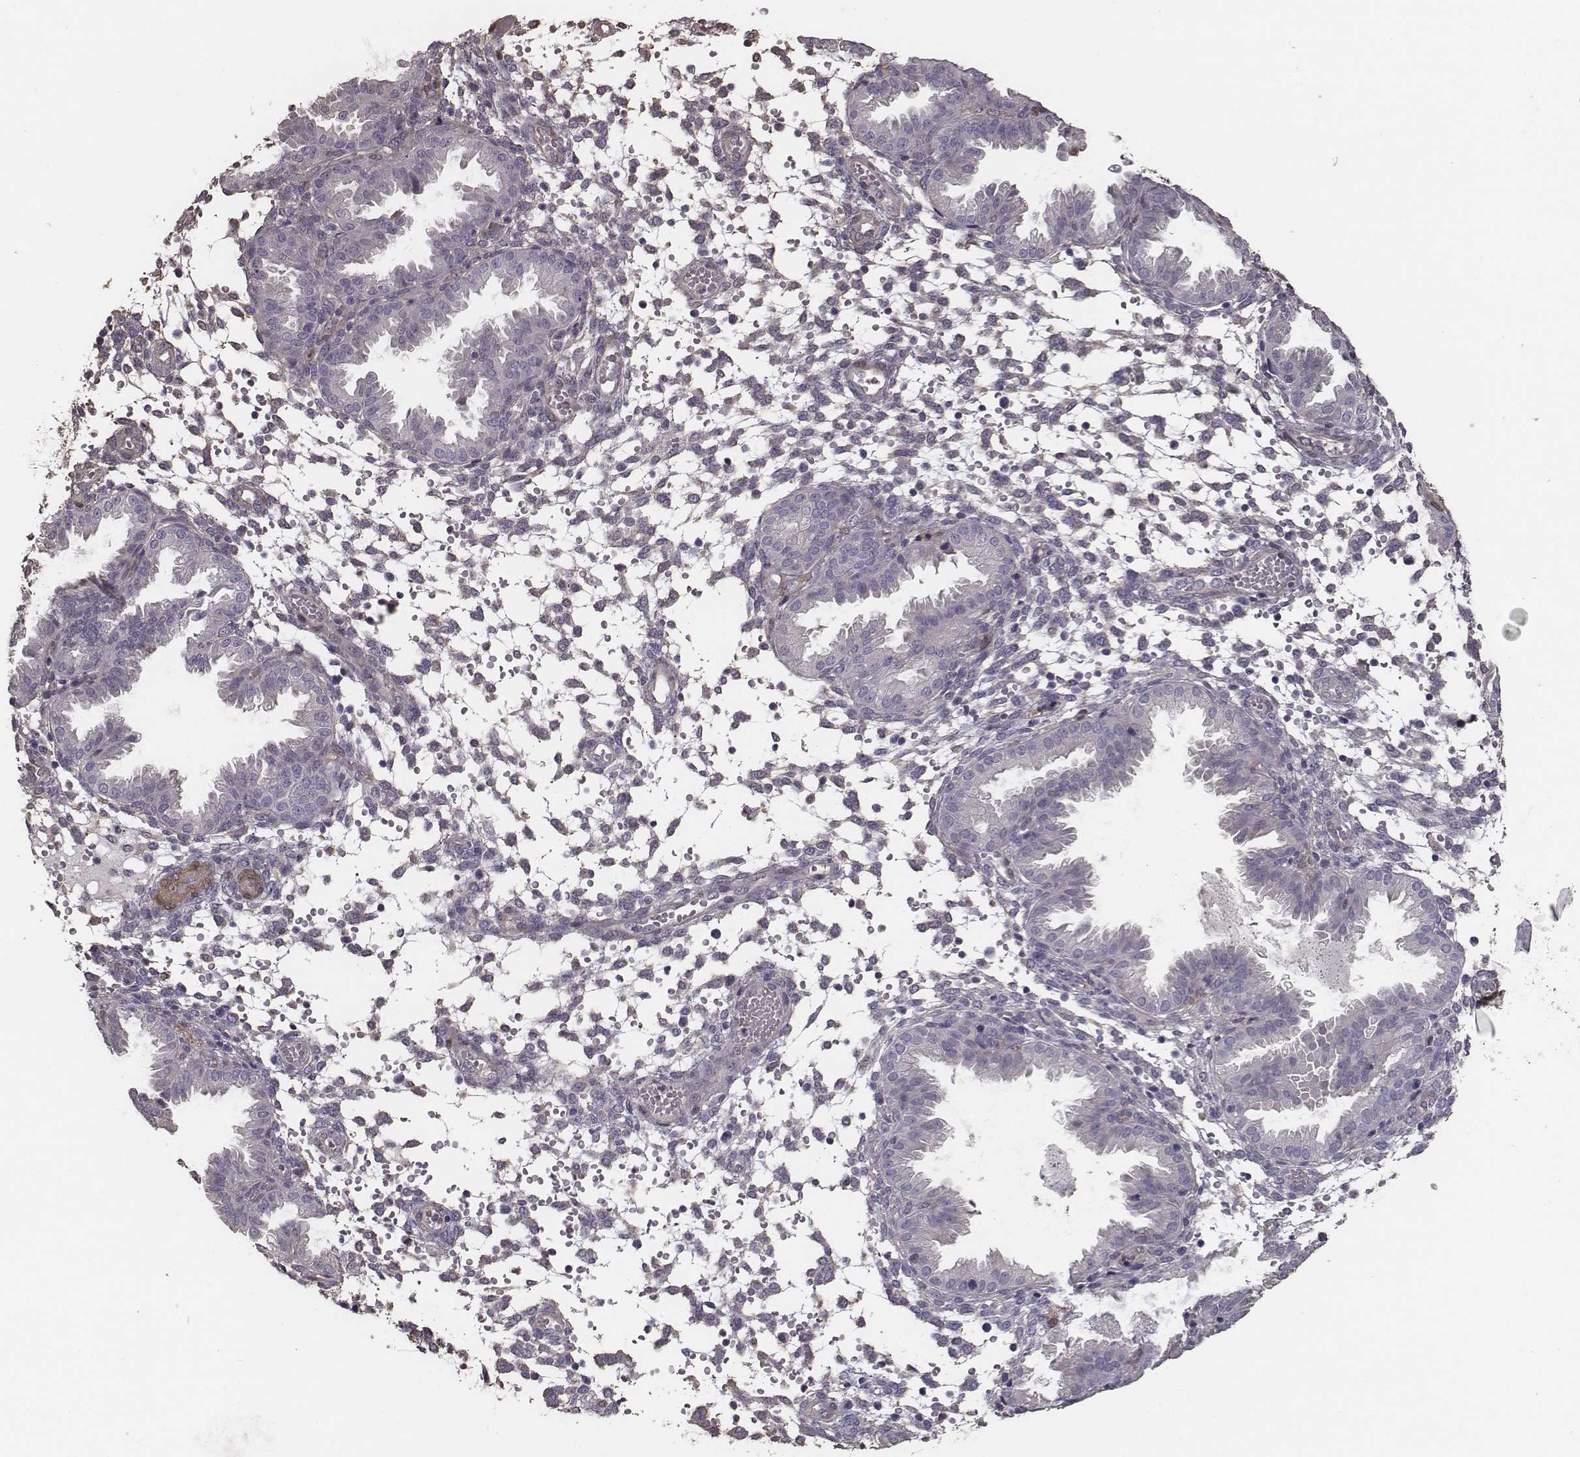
{"staining": {"intensity": "moderate", "quantity": ">75%", "location": "cytoplasmic/membranous"}, "tissue": "endometrium", "cell_type": "Cells in endometrial stroma", "image_type": "normal", "snomed": [{"axis": "morphology", "description": "Normal tissue, NOS"}, {"axis": "topography", "description": "Endometrium"}], "caption": "IHC of benign human endometrium shows medium levels of moderate cytoplasmic/membranous staining in approximately >75% of cells in endometrial stroma.", "gene": "ISYNA1", "patient": {"sex": "female", "age": 33}}